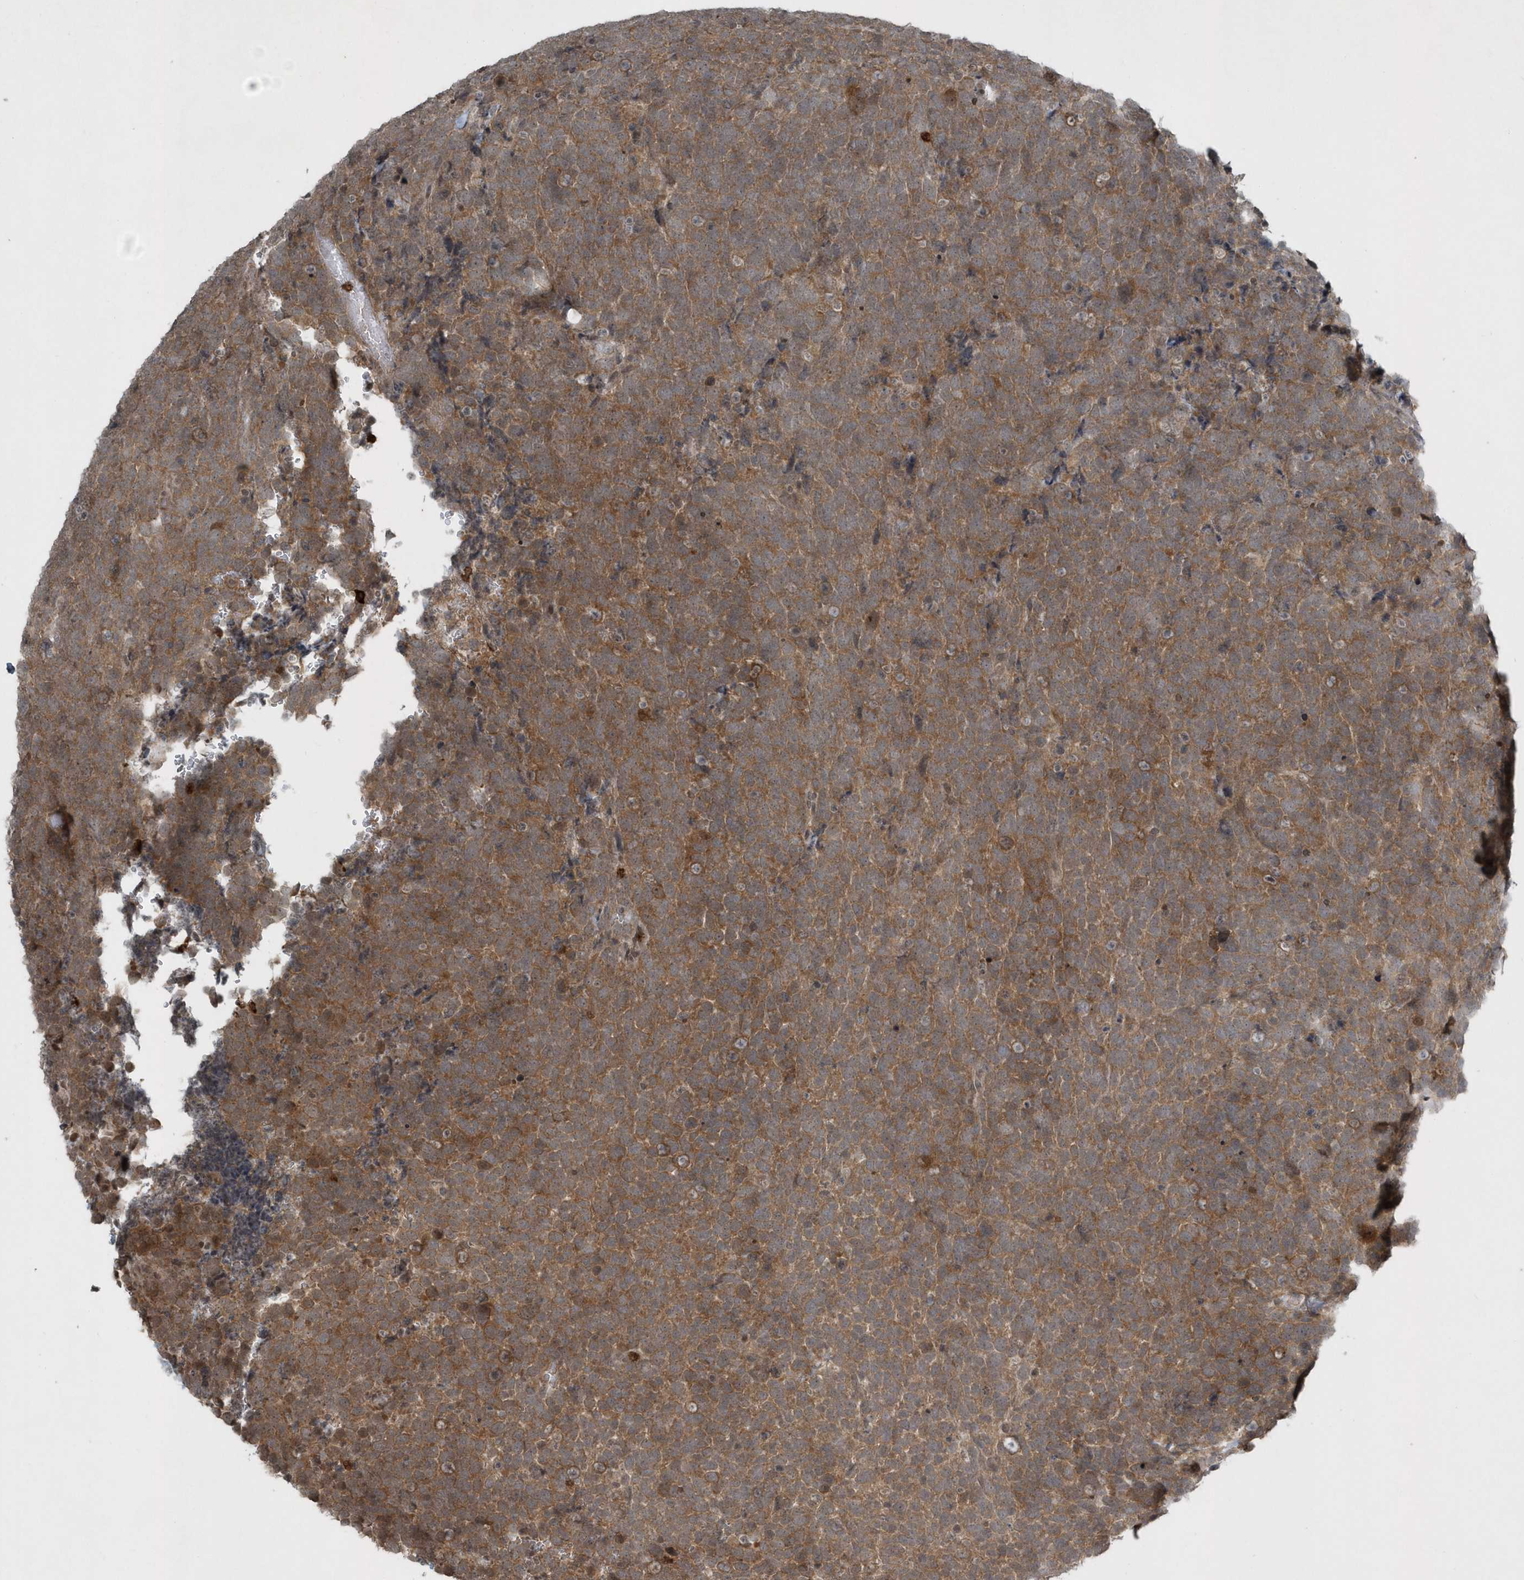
{"staining": {"intensity": "moderate", "quantity": ">75%", "location": "cytoplasmic/membranous"}, "tissue": "urothelial cancer", "cell_type": "Tumor cells", "image_type": "cancer", "snomed": [{"axis": "morphology", "description": "Urothelial carcinoma, High grade"}, {"axis": "topography", "description": "Urinary bladder"}], "caption": "A high-resolution histopathology image shows IHC staining of urothelial carcinoma (high-grade), which exhibits moderate cytoplasmic/membranous staining in approximately >75% of tumor cells. The protein is shown in brown color, while the nuclei are stained blue.", "gene": "EIF2B1", "patient": {"sex": "female", "age": 82}}